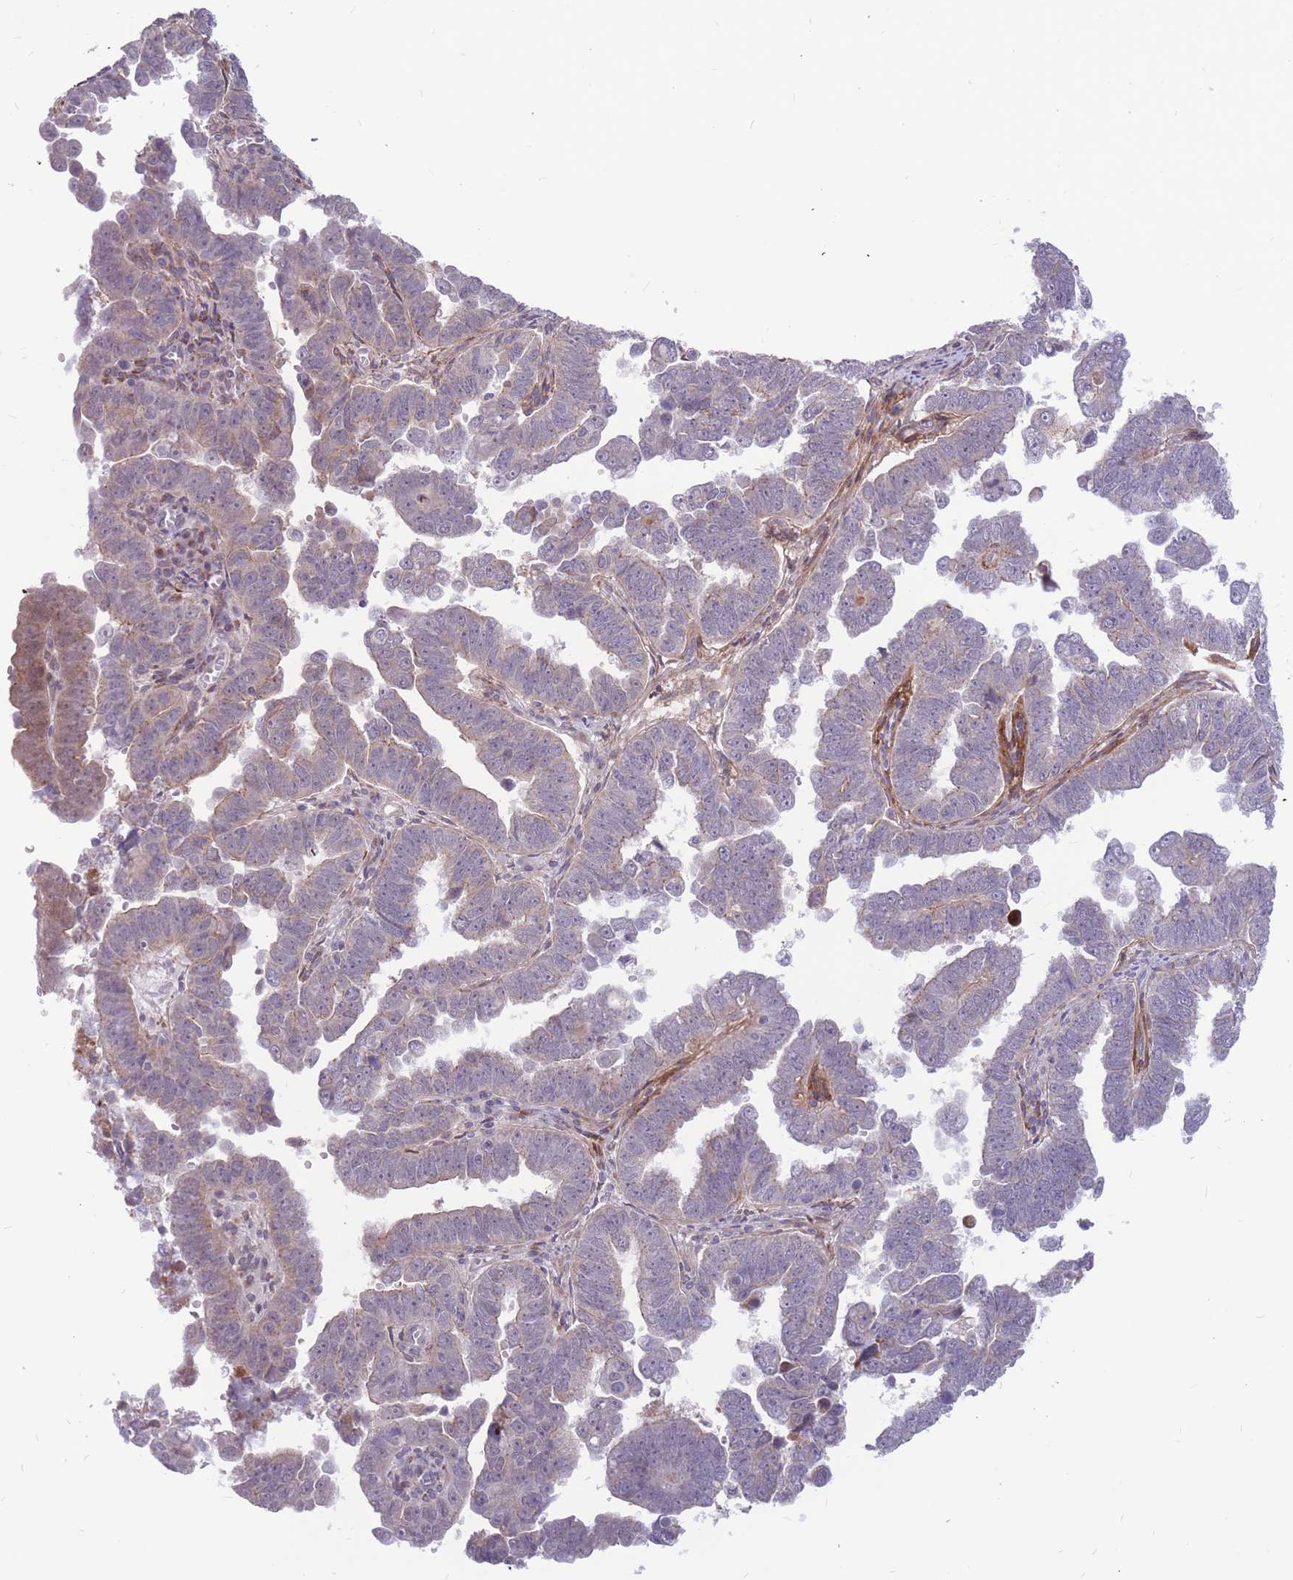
{"staining": {"intensity": "weak", "quantity": "<25%", "location": "cytoplasmic/membranous"}, "tissue": "endometrial cancer", "cell_type": "Tumor cells", "image_type": "cancer", "snomed": [{"axis": "morphology", "description": "Adenocarcinoma, NOS"}, {"axis": "topography", "description": "Endometrium"}], "caption": "Image shows no protein staining in tumor cells of endometrial adenocarcinoma tissue.", "gene": "ADD2", "patient": {"sex": "female", "age": 75}}